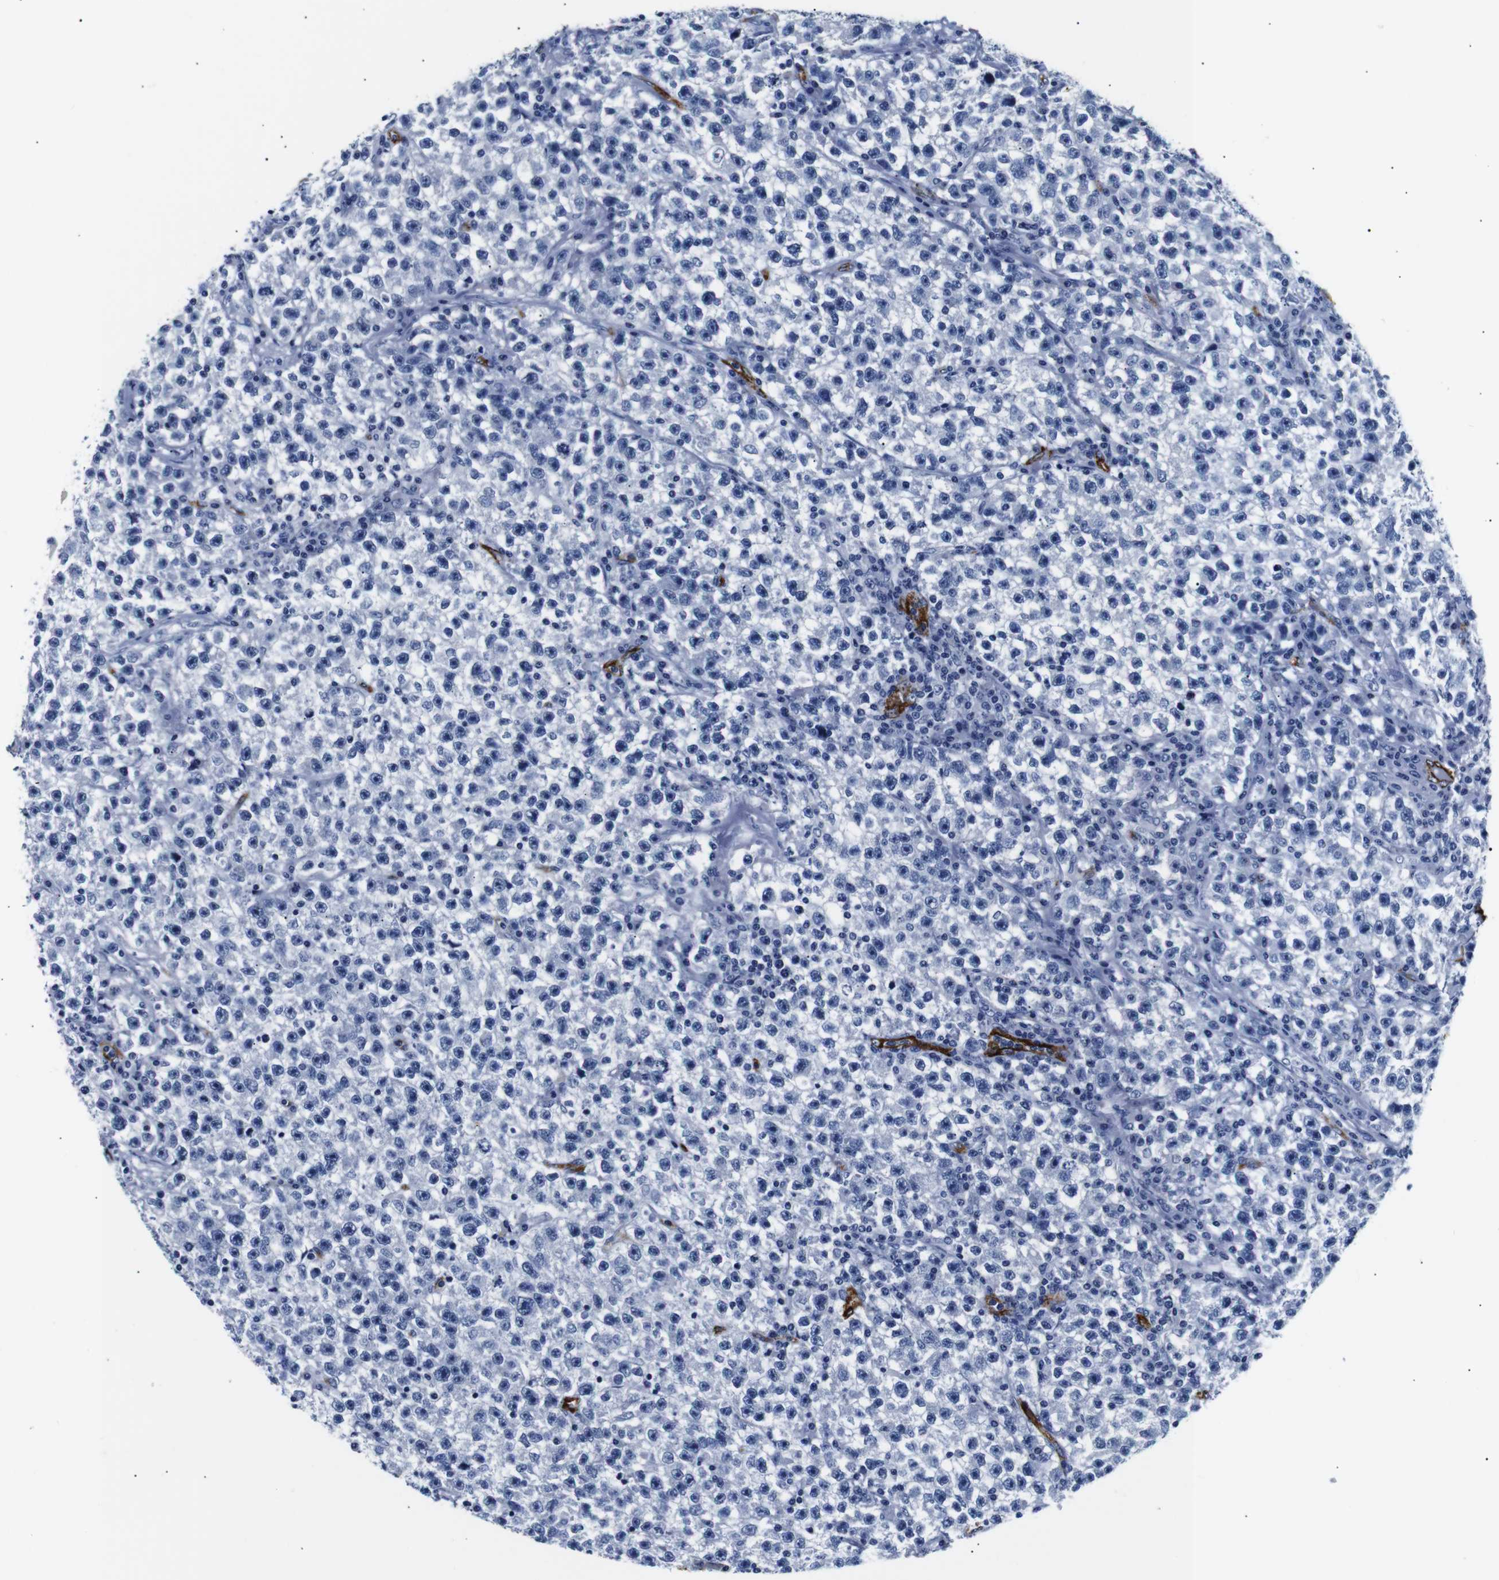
{"staining": {"intensity": "negative", "quantity": "none", "location": "none"}, "tissue": "testis cancer", "cell_type": "Tumor cells", "image_type": "cancer", "snomed": [{"axis": "morphology", "description": "Seminoma, NOS"}, {"axis": "topography", "description": "Testis"}], "caption": "An immunohistochemistry histopathology image of testis cancer is shown. There is no staining in tumor cells of testis cancer.", "gene": "MUC4", "patient": {"sex": "male", "age": 22}}